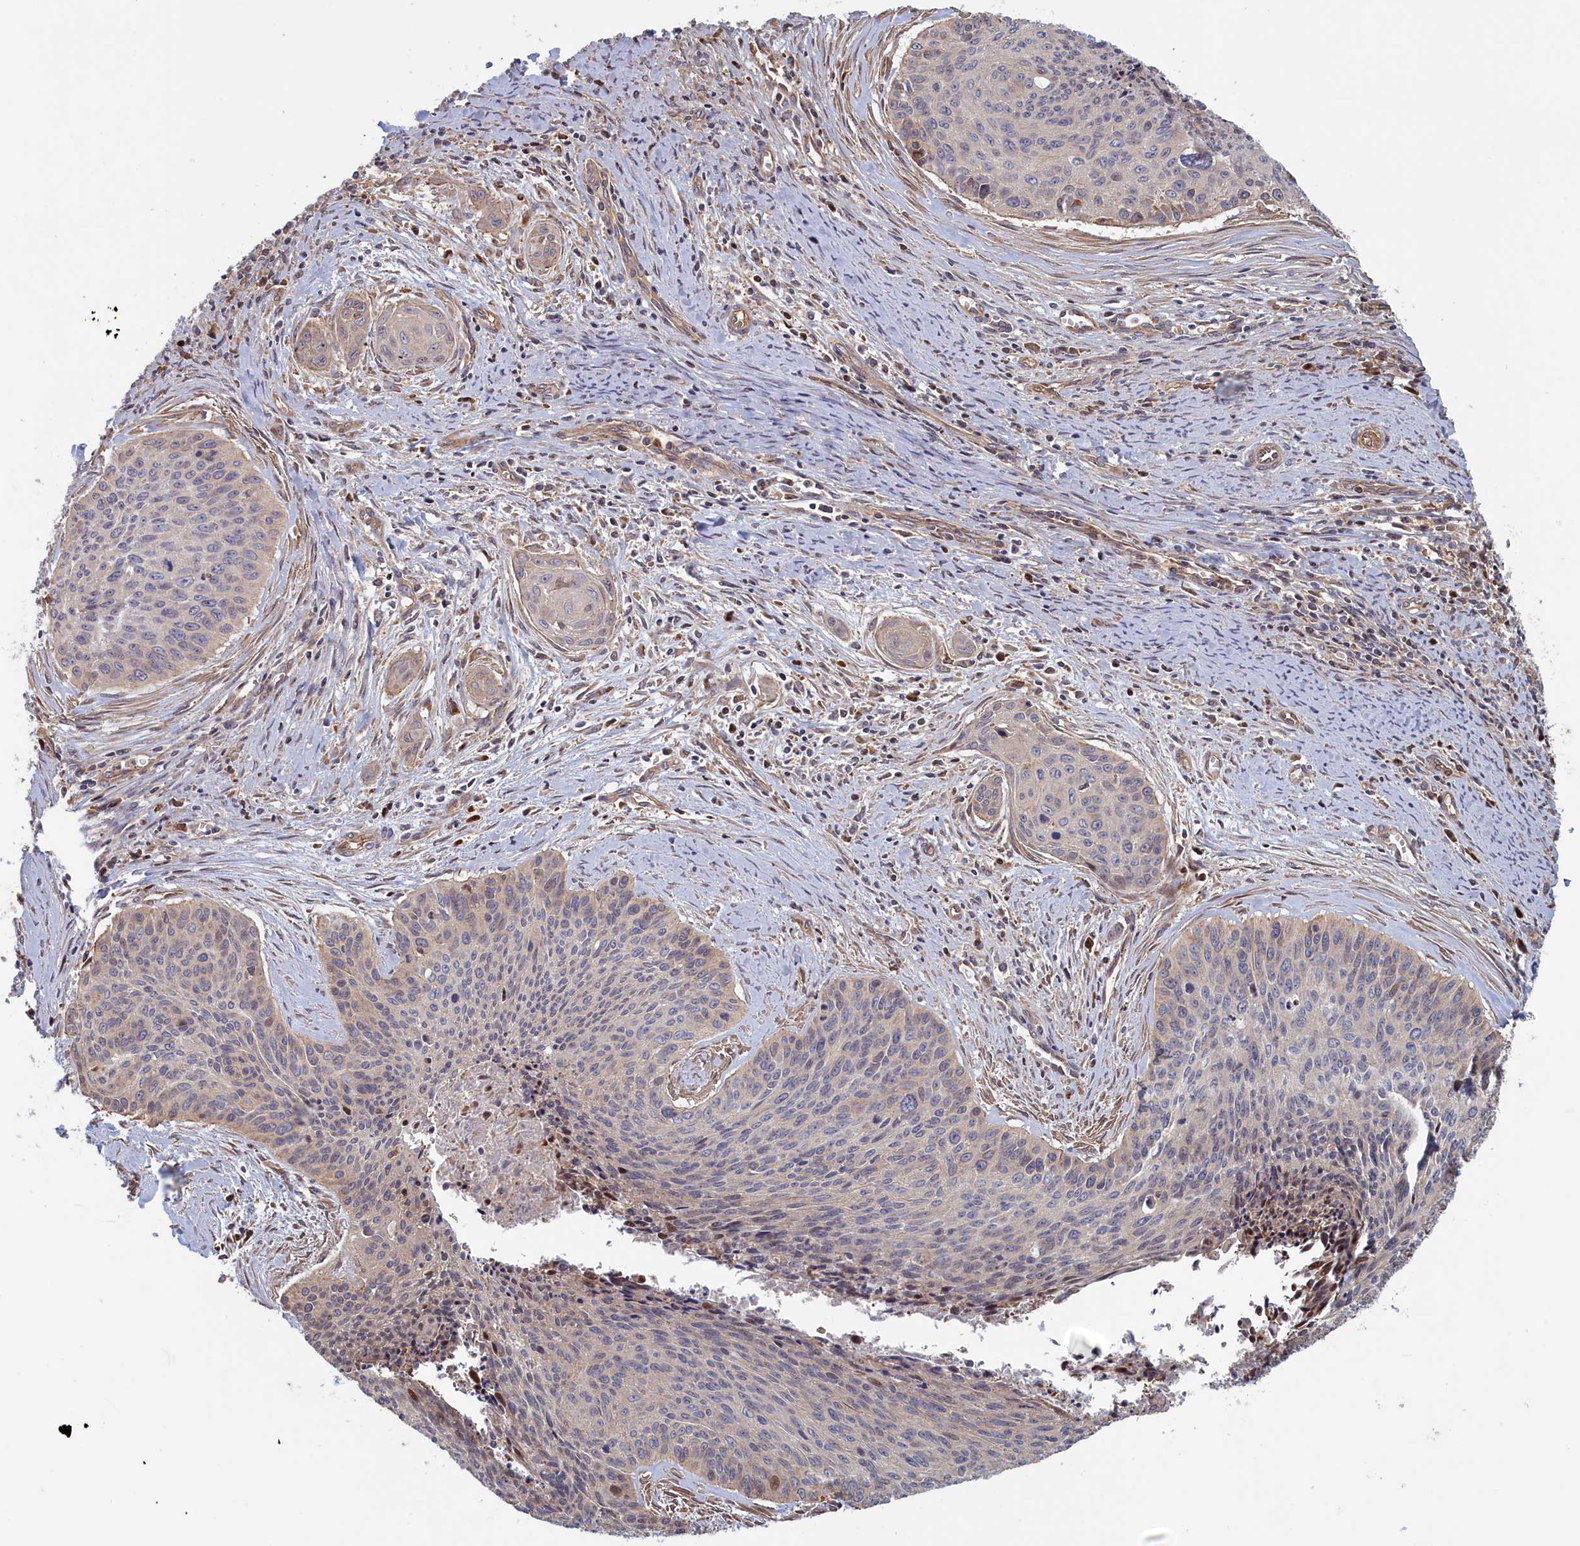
{"staining": {"intensity": "negative", "quantity": "none", "location": "none"}, "tissue": "cervical cancer", "cell_type": "Tumor cells", "image_type": "cancer", "snomed": [{"axis": "morphology", "description": "Squamous cell carcinoma, NOS"}, {"axis": "topography", "description": "Cervix"}], "caption": "Cervical cancer stained for a protein using immunohistochemistry displays no expression tumor cells.", "gene": "RILPL1", "patient": {"sex": "female", "age": 55}}